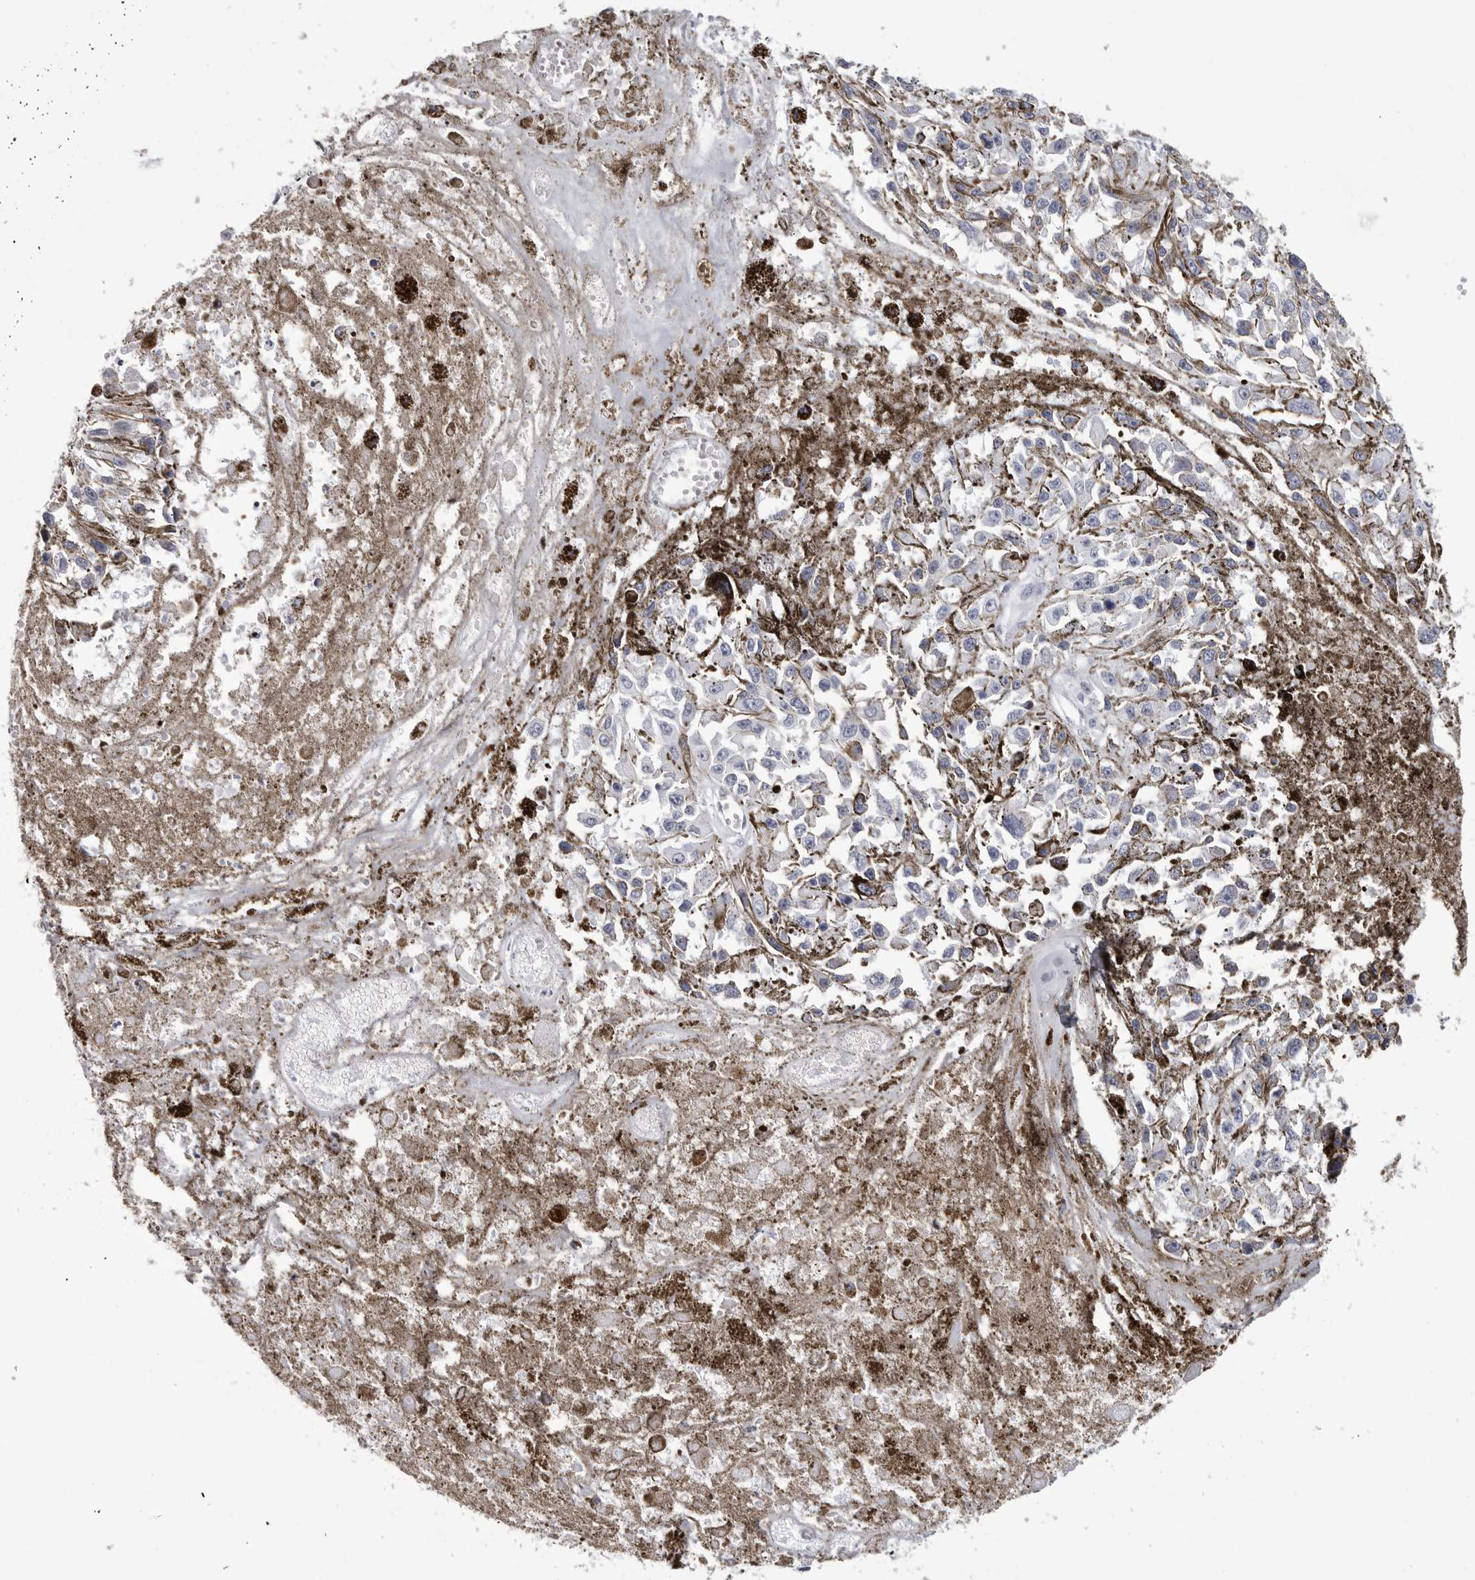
{"staining": {"intensity": "negative", "quantity": "none", "location": "none"}, "tissue": "melanoma", "cell_type": "Tumor cells", "image_type": "cancer", "snomed": [{"axis": "morphology", "description": "Malignant melanoma, Metastatic site"}, {"axis": "topography", "description": "Lymph node"}], "caption": "The image shows no staining of tumor cells in malignant melanoma (metastatic site). The staining is performed using DAB brown chromogen with nuclei counter-stained in using hematoxylin.", "gene": "LGALS4", "patient": {"sex": "male", "age": 59}}